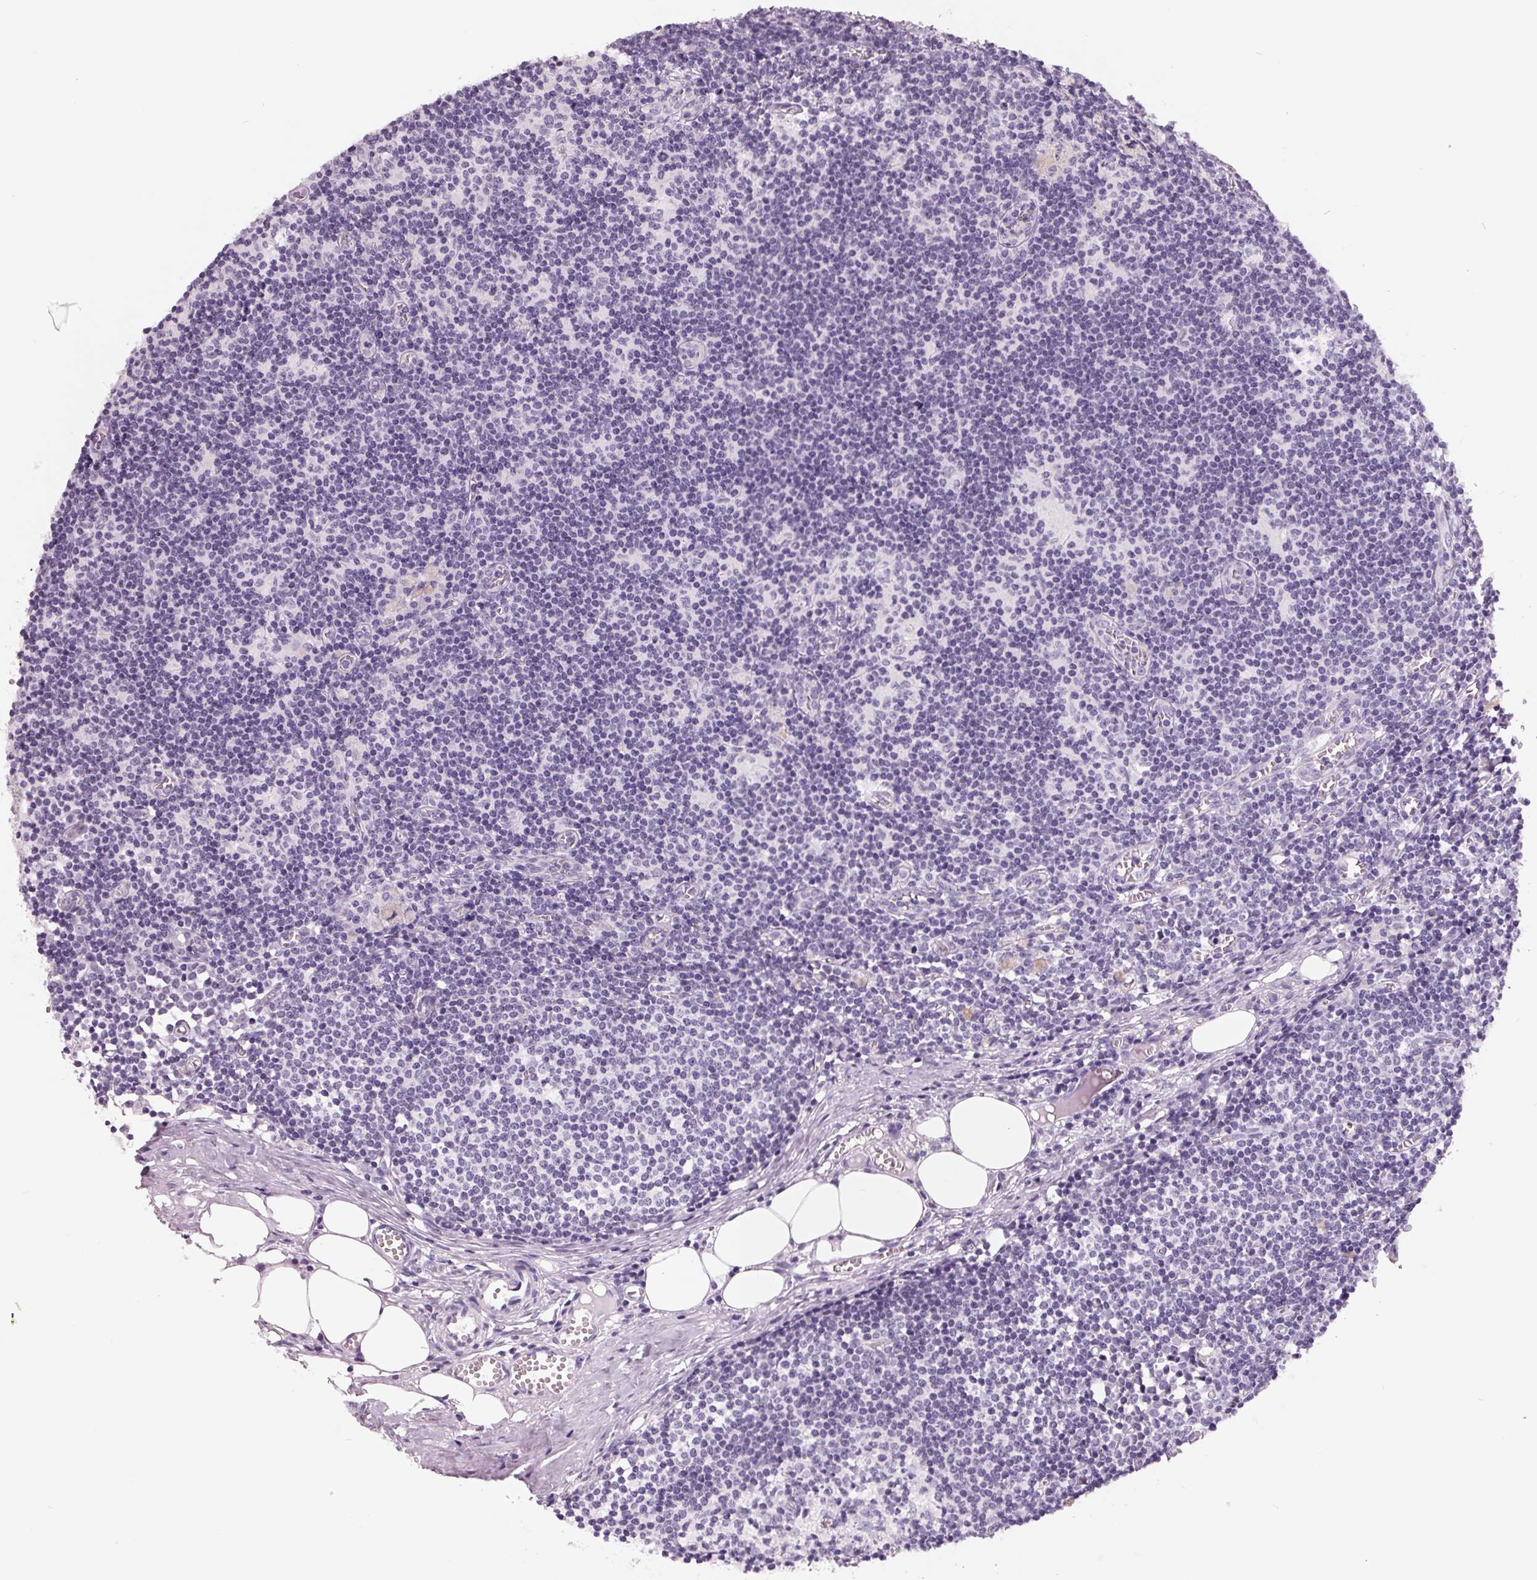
{"staining": {"intensity": "negative", "quantity": "none", "location": "none"}, "tissue": "lymph node", "cell_type": "Germinal center cells", "image_type": "normal", "snomed": [{"axis": "morphology", "description": "Normal tissue, NOS"}, {"axis": "topography", "description": "Lymph node"}], "caption": "An image of human lymph node is negative for staining in germinal center cells. (Stains: DAB (3,3'-diaminobenzidine) immunohistochemistry with hematoxylin counter stain, Microscopy: brightfield microscopy at high magnification).", "gene": "FTCD", "patient": {"sex": "female", "age": 52}}